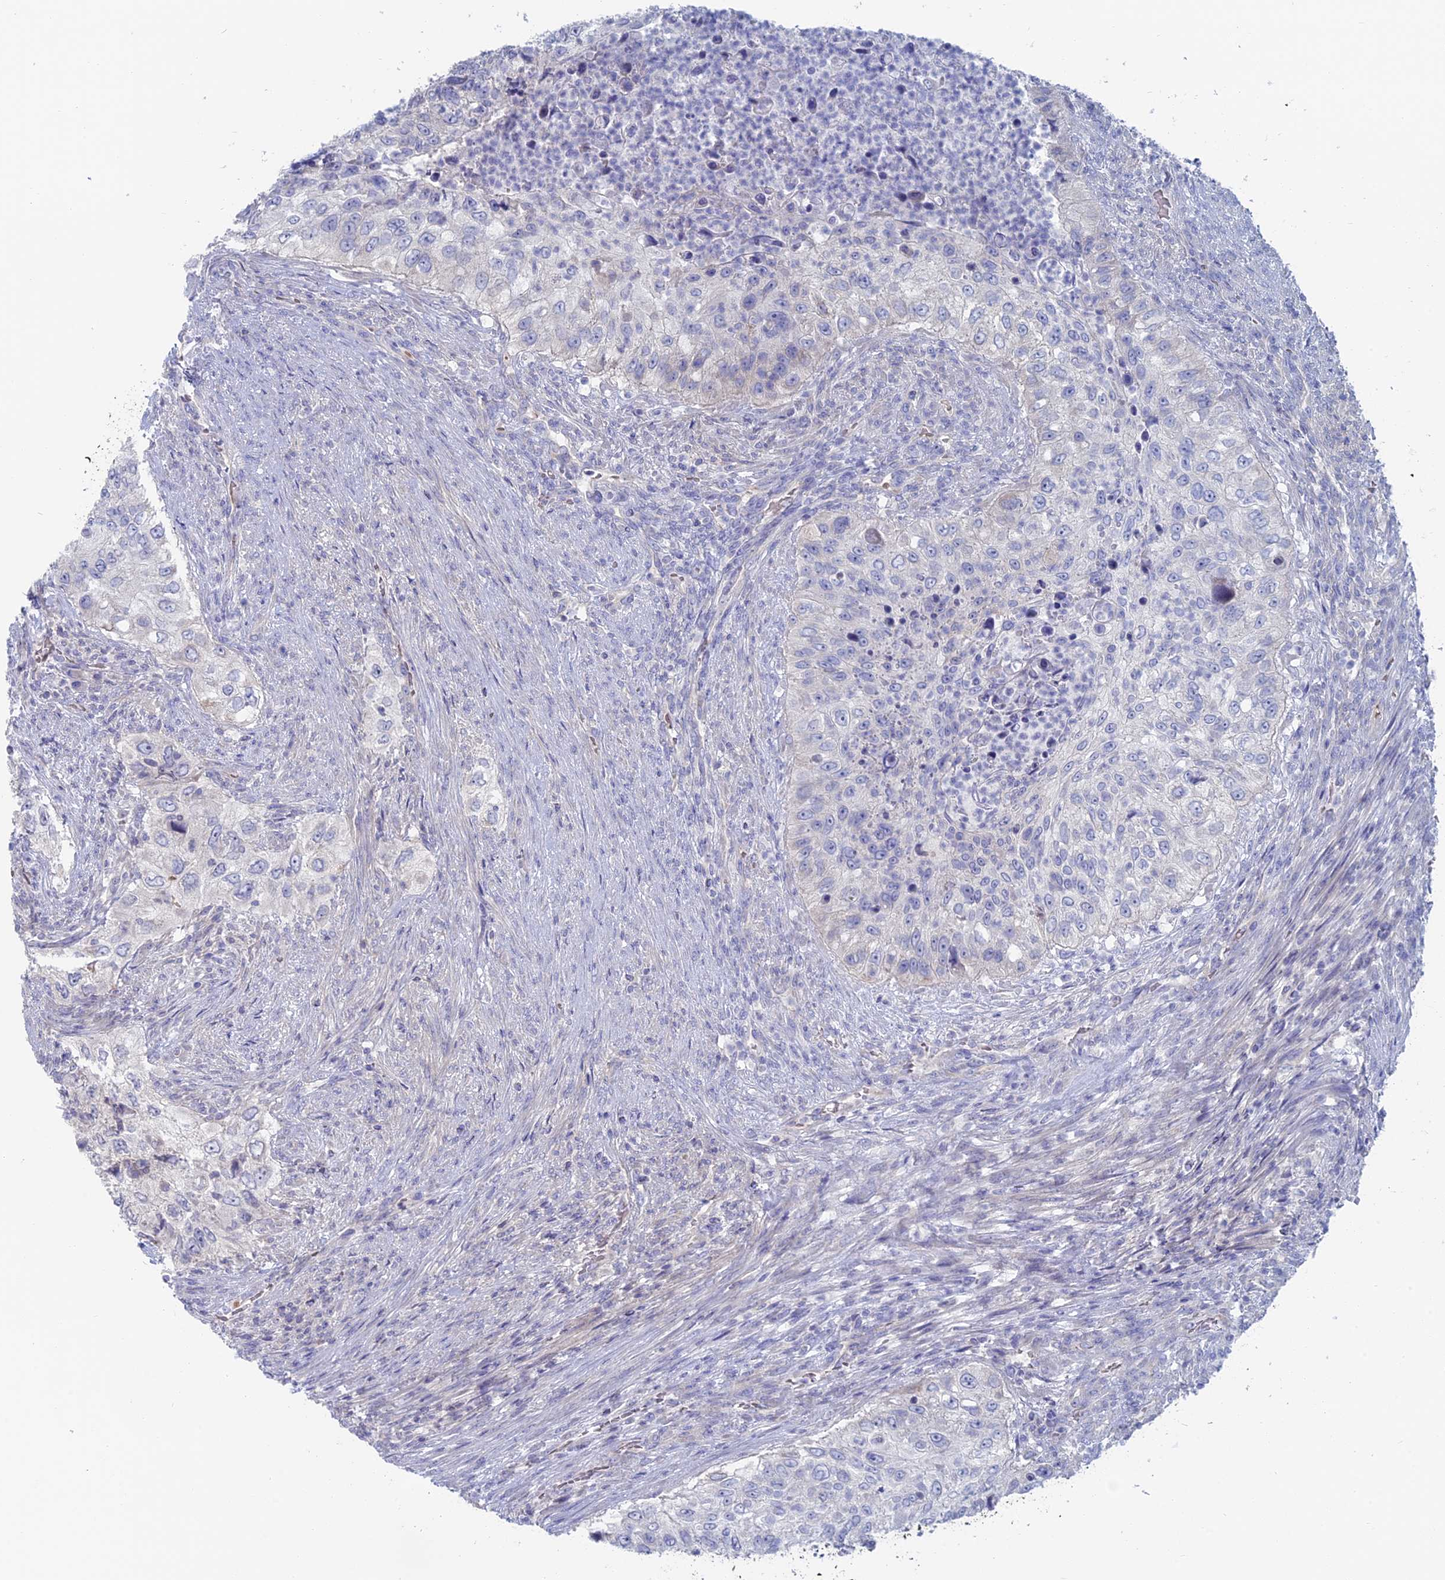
{"staining": {"intensity": "negative", "quantity": "none", "location": "none"}, "tissue": "urothelial cancer", "cell_type": "Tumor cells", "image_type": "cancer", "snomed": [{"axis": "morphology", "description": "Urothelial carcinoma, High grade"}, {"axis": "topography", "description": "Urinary bladder"}], "caption": "This is an IHC photomicrograph of urothelial cancer. There is no expression in tumor cells.", "gene": "TBC1D30", "patient": {"sex": "female", "age": 60}}